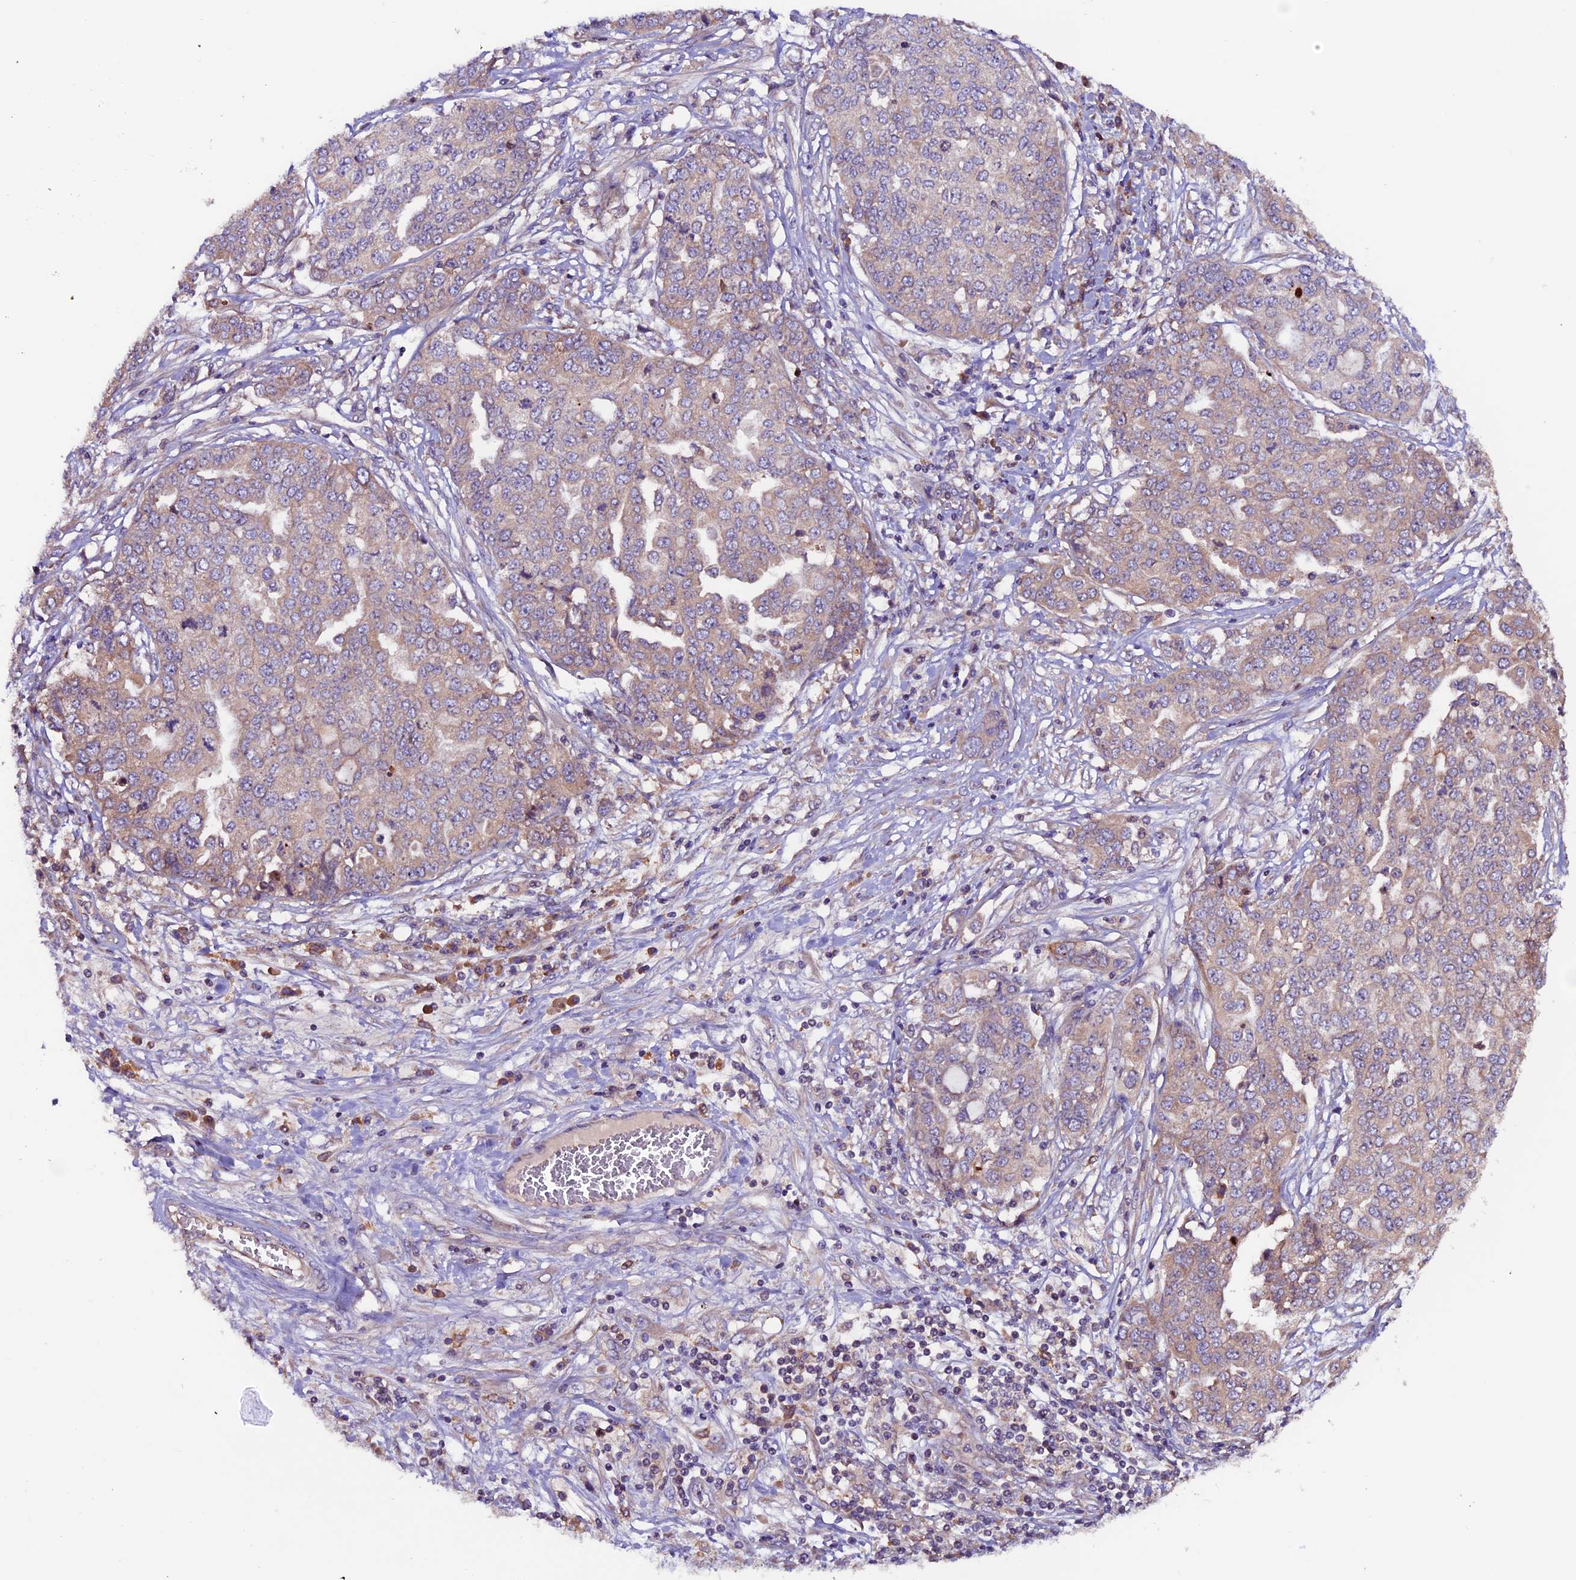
{"staining": {"intensity": "weak", "quantity": "<25%", "location": "cytoplasmic/membranous"}, "tissue": "ovarian cancer", "cell_type": "Tumor cells", "image_type": "cancer", "snomed": [{"axis": "morphology", "description": "Cystadenocarcinoma, serous, NOS"}, {"axis": "topography", "description": "Soft tissue"}, {"axis": "topography", "description": "Ovary"}], "caption": "IHC of ovarian serous cystadenocarcinoma shows no staining in tumor cells. (Stains: DAB (3,3'-diaminobenzidine) immunohistochemistry (IHC) with hematoxylin counter stain, Microscopy: brightfield microscopy at high magnification).", "gene": "ZNF598", "patient": {"sex": "female", "age": 57}}